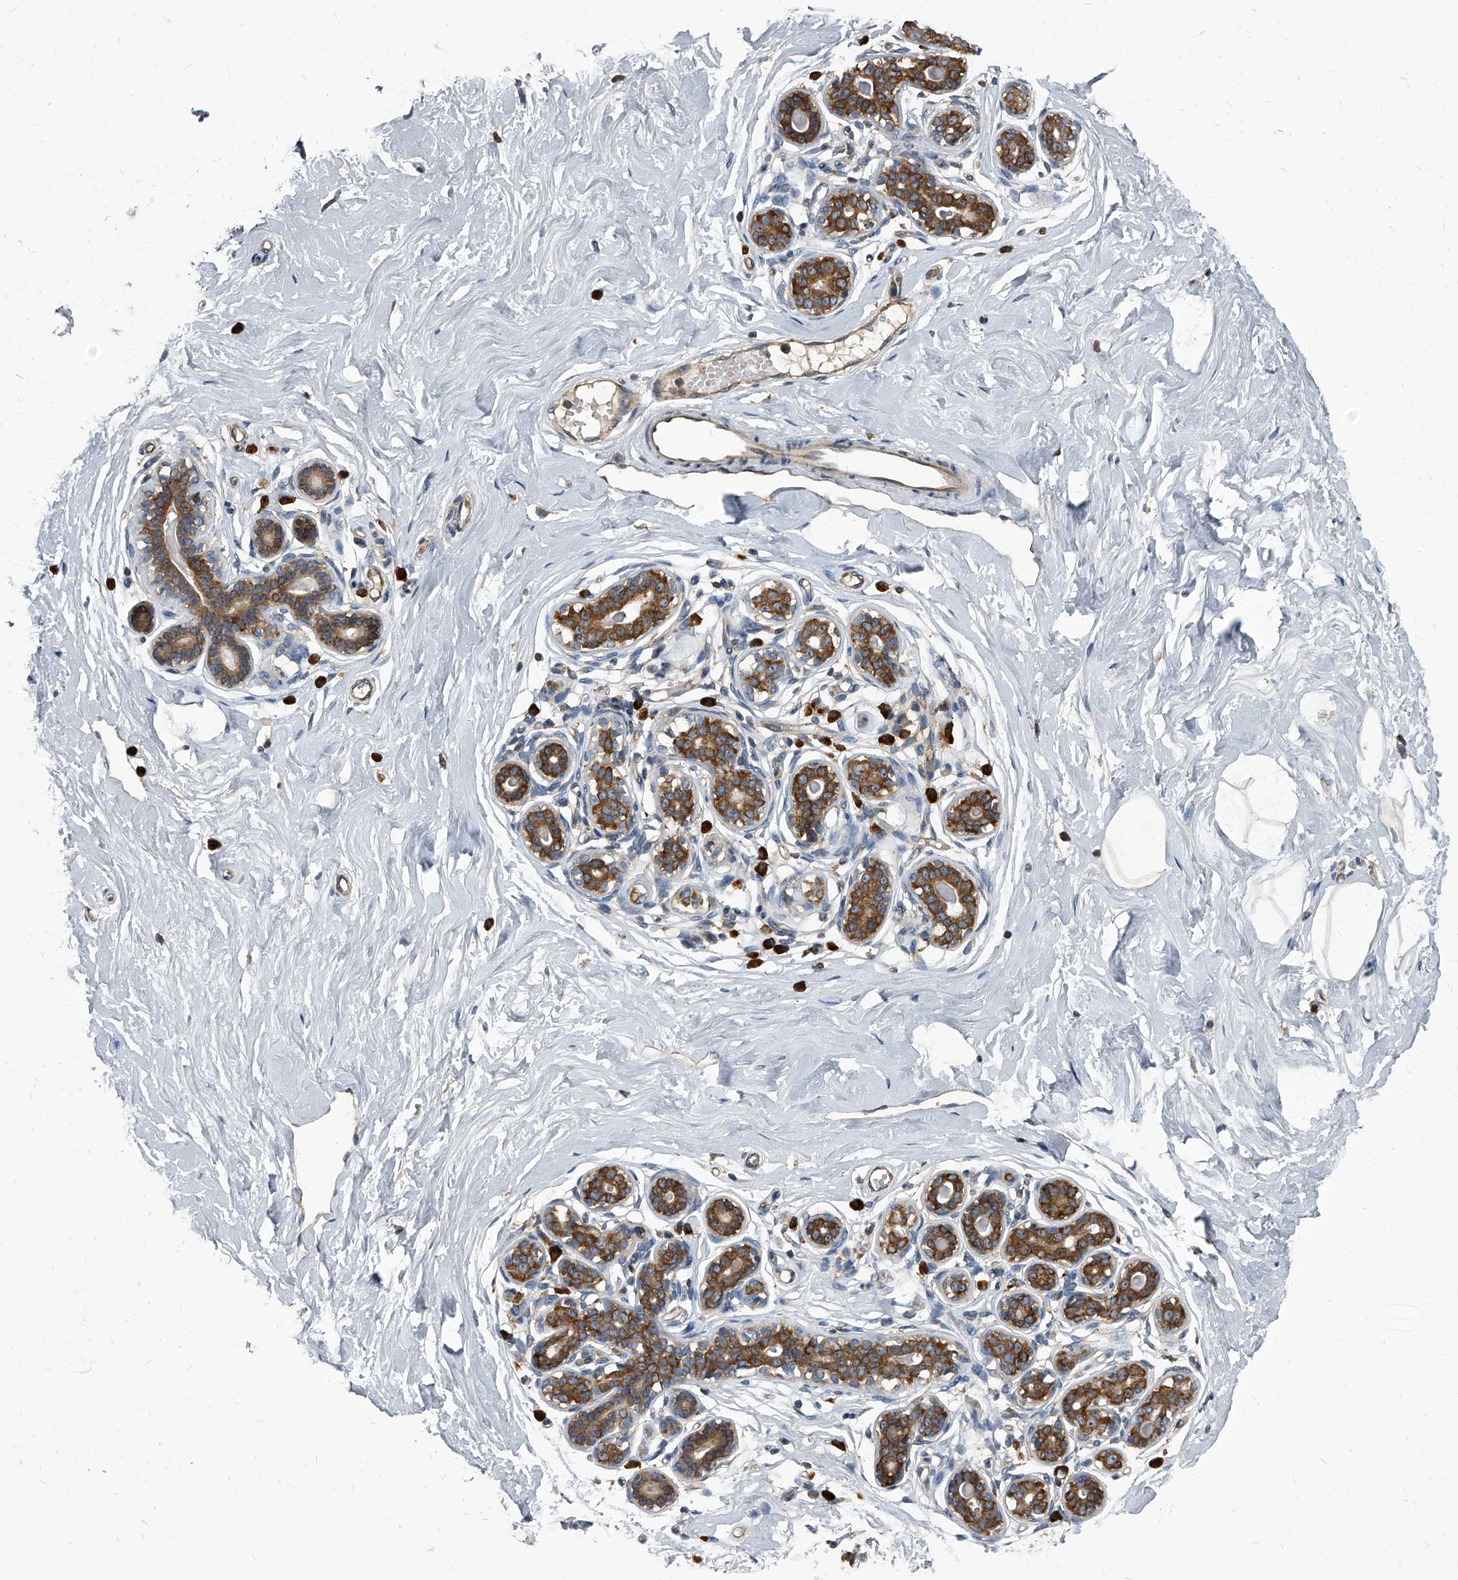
{"staining": {"intensity": "negative", "quantity": "none", "location": "none"}, "tissue": "breast", "cell_type": "Adipocytes", "image_type": "normal", "snomed": [{"axis": "morphology", "description": "Normal tissue, NOS"}, {"axis": "morphology", "description": "Adenoma, NOS"}, {"axis": "topography", "description": "Breast"}], "caption": "The histopathology image shows no significant staining in adipocytes of breast.", "gene": "CDV3", "patient": {"sex": "female", "age": 23}}